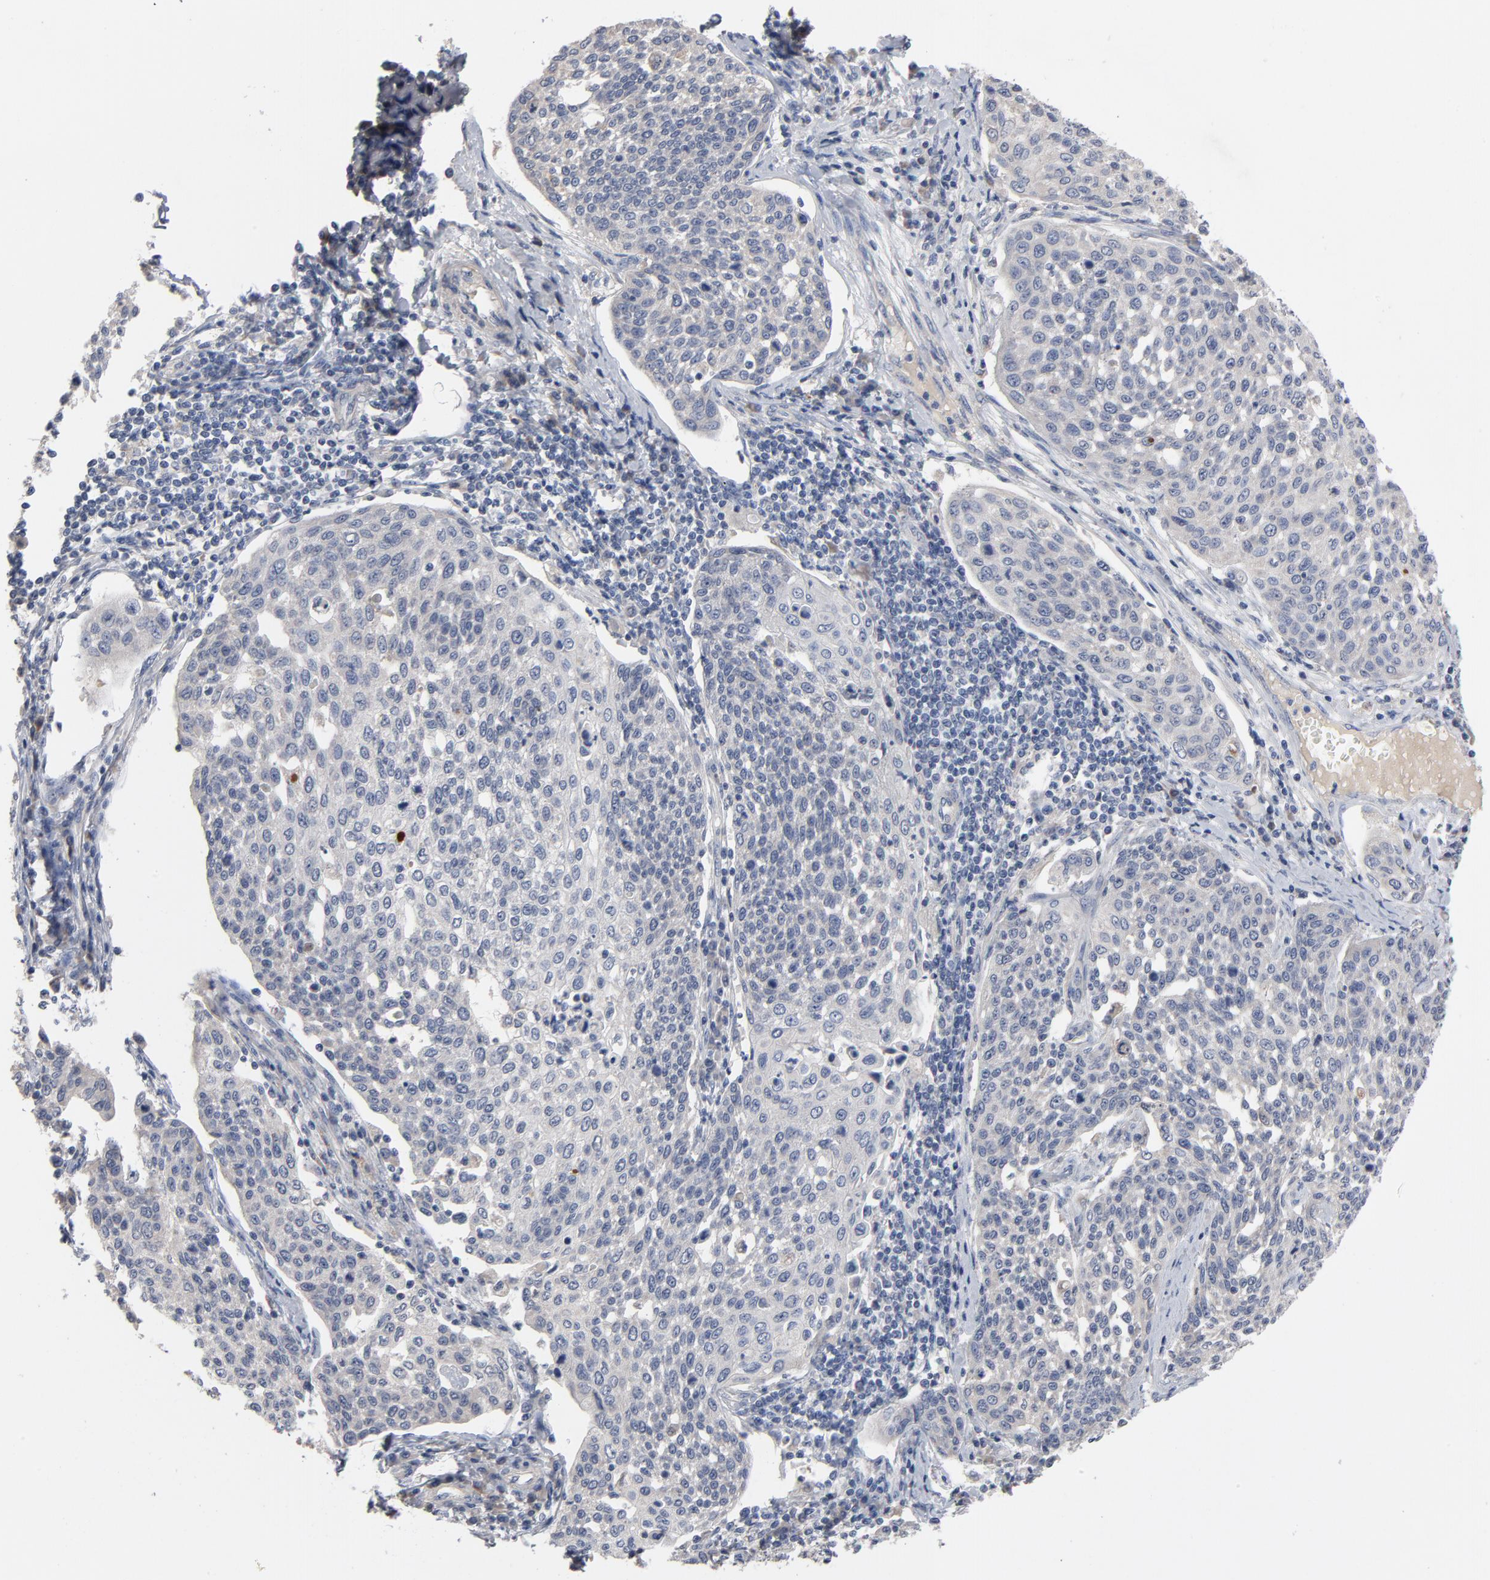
{"staining": {"intensity": "negative", "quantity": "none", "location": "none"}, "tissue": "cervical cancer", "cell_type": "Tumor cells", "image_type": "cancer", "snomed": [{"axis": "morphology", "description": "Squamous cell carcinoma, NOS"}, {"axis": "topography", "description": "Cervix"}], "caption": "Tumor cells are negative for brown protein staining in cervical cancer.", "gene": "CCDC134", "patient": {"sex": "female", "age": 34}}